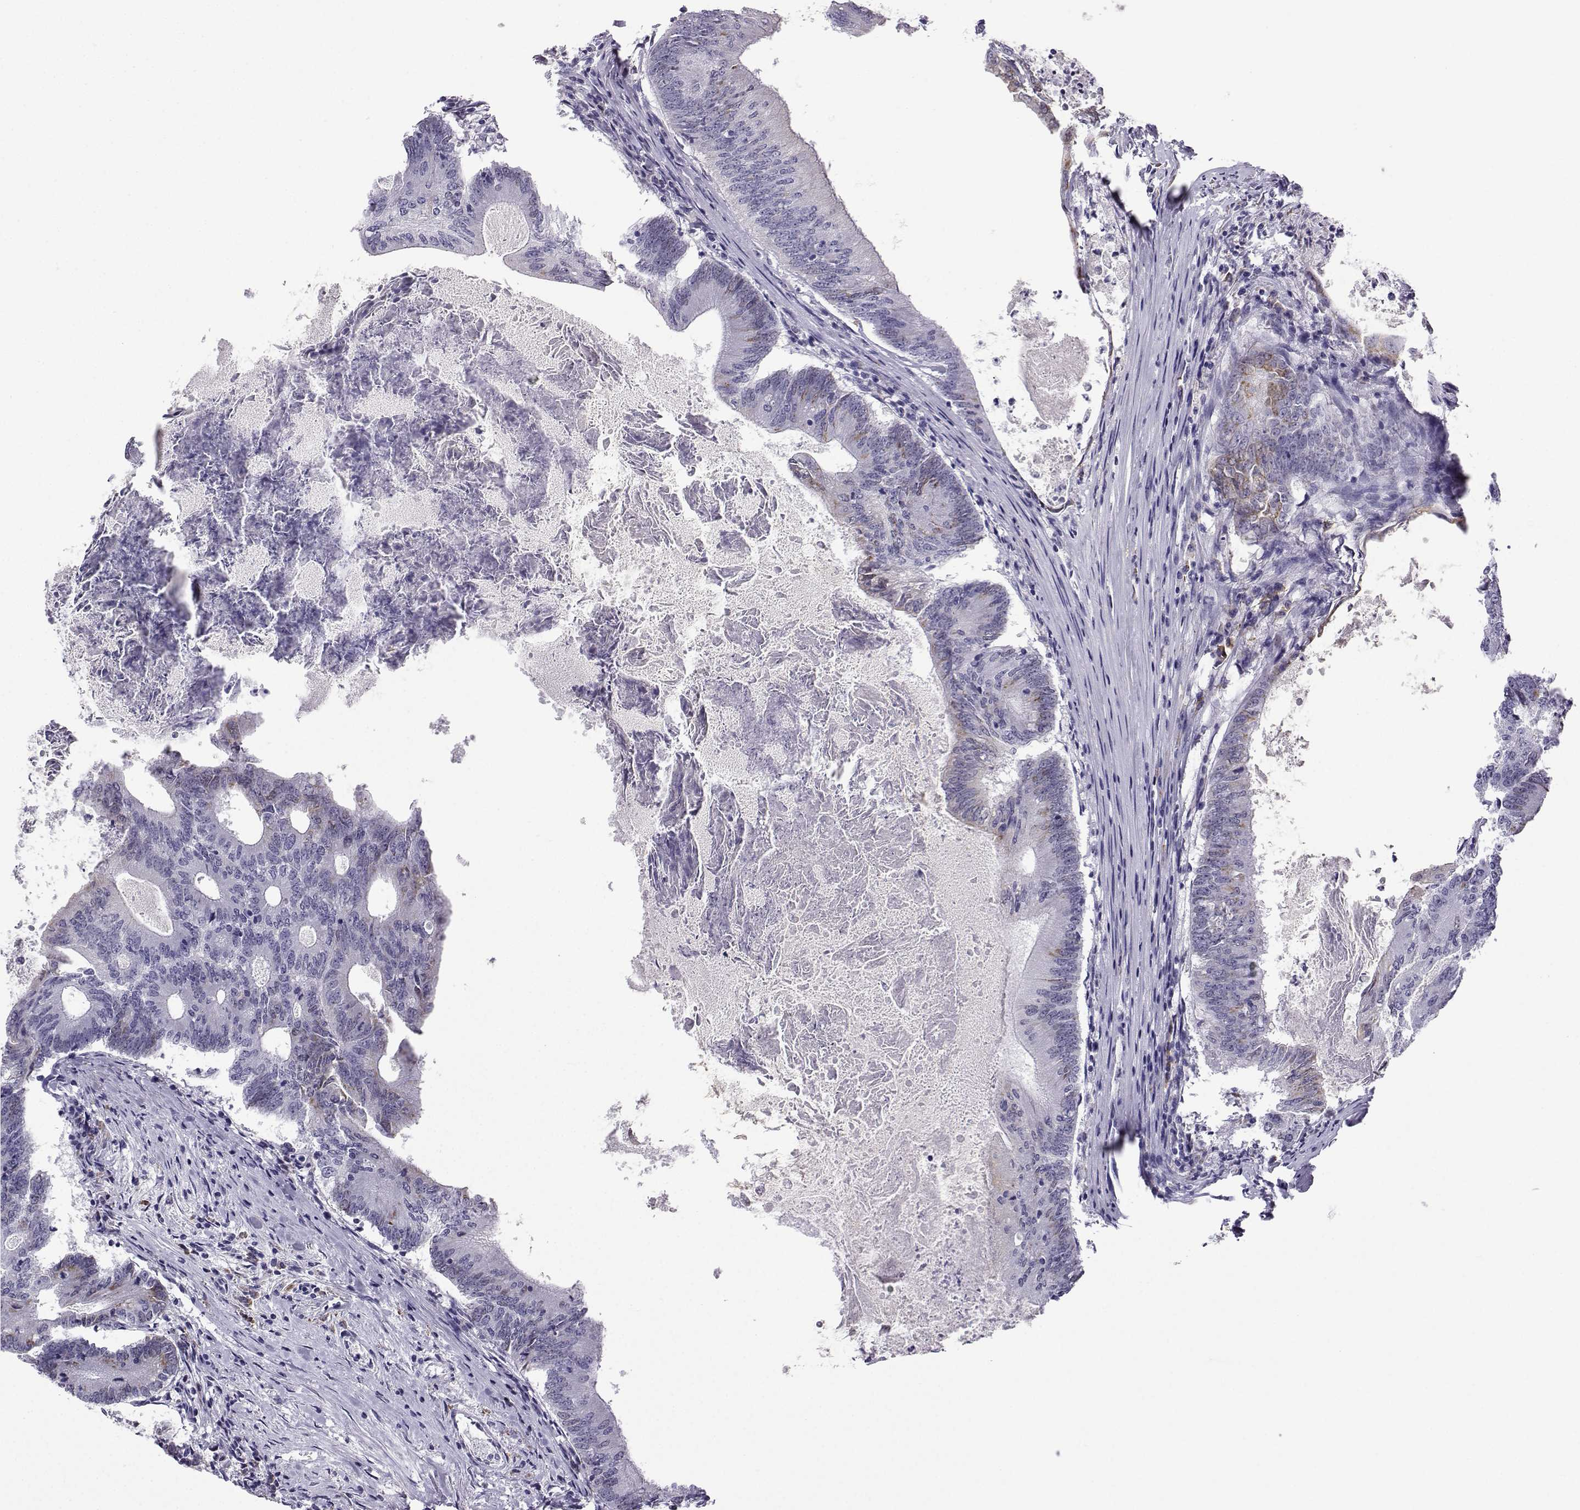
{"staining": {"intensity": "weak", "quantity": "<25%", "location": "cytoplasmic/membranous"}, "tissue": "colorectal cancer", "cell_type": "Tumor cells", "image_type": "cancer", "snomed": [{"axis": "morphology", "description": "Adenocarcinoma, NOS"}, {"axis": "topography", "description": "Colon"}], "caption": "Human adenocarcinoma (colorectal) stained for a protein using immunohistochemistry (IHC) reveals no expression in tumor cells.", "gene": "MRGBP", "patient": {"sex": "female", "age": 70}}